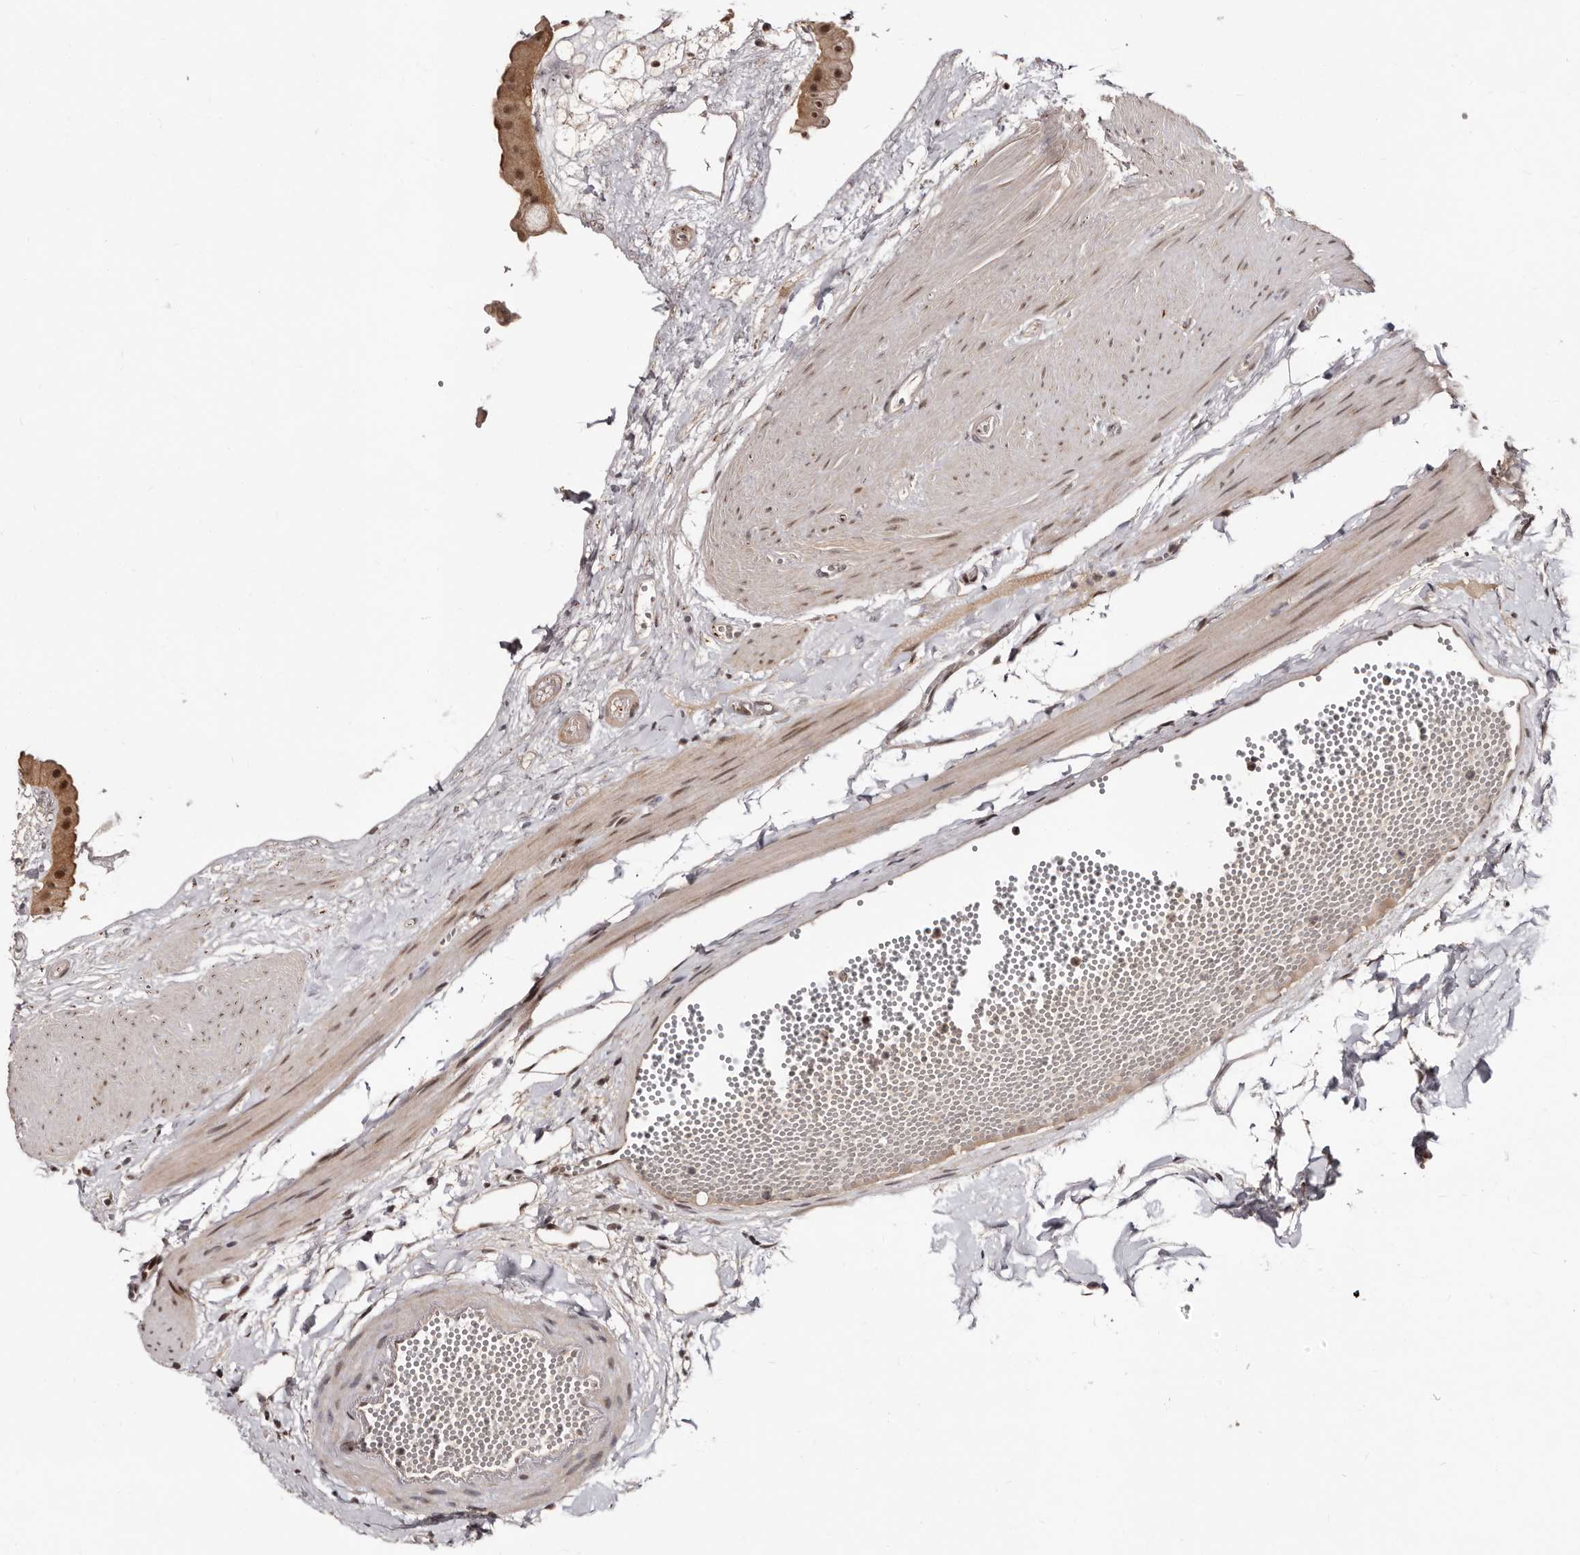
{"staining": {"intensity": "strong", "quantity": ">75%", "location": "cytoplasmic/membranous,nuclear"}, "tissue": "gallbladder", "cell_type": "Glandular cells", "image_type": "normal", "snomed": [{"axis": "morphology", "description": "Normal tissue, NOS"}, {"axis": "topography", "description": "Gallbladder"}], "caption": "IHC histopathology image of normal human gallbladder stained for a protein (brown), which reveals high levels of strong cytoplasmic/membranous,nuclear expression in approximately >75% of glandular cells.", "gene": "TBC1D22B", "patient": {"sex": "female", "age": 64}}